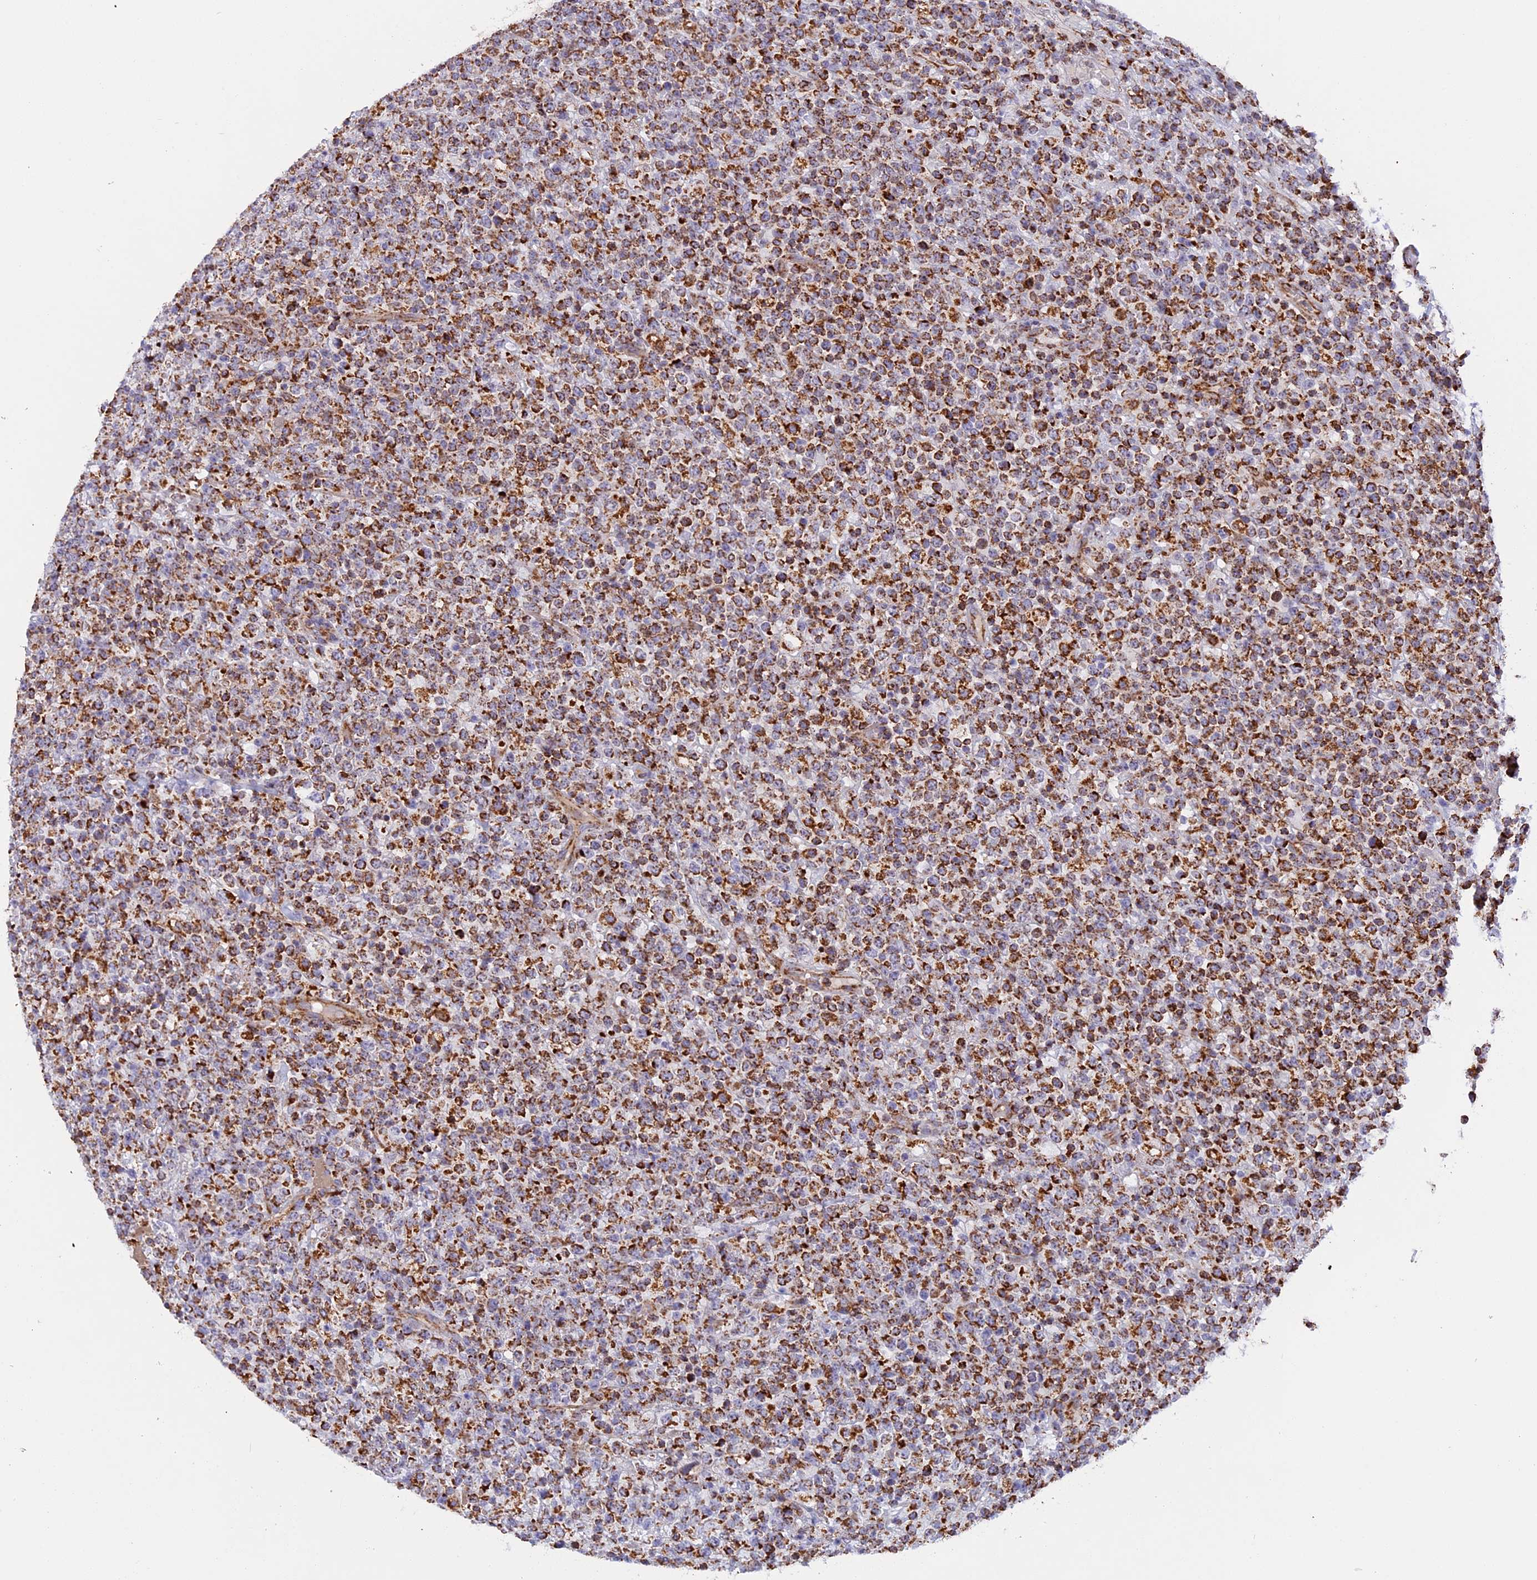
{"staining": {"intensity": "strong", "quantity": ">75%", "location": "cytoplasmic/membranous"}, "tissue": "lymphoma", "cell_type": "Tumor cells", "image_type": "cancer", "snomed": [{"axis": "morphology", "description": "Malignant lymphoma, non-Hodgkin's type, High grade"}, {"axis": "topography", "description": "Colon"}], "caption": "Protein staining by IHC demonstrates strong cytoplasmic/membranous staining in about >75% of tumor cells in malignant lymphoma, non-Hodgkin's type (high-grade).", "gene": "UQCRB", "patient": {"sex": "female", "age": 53}}